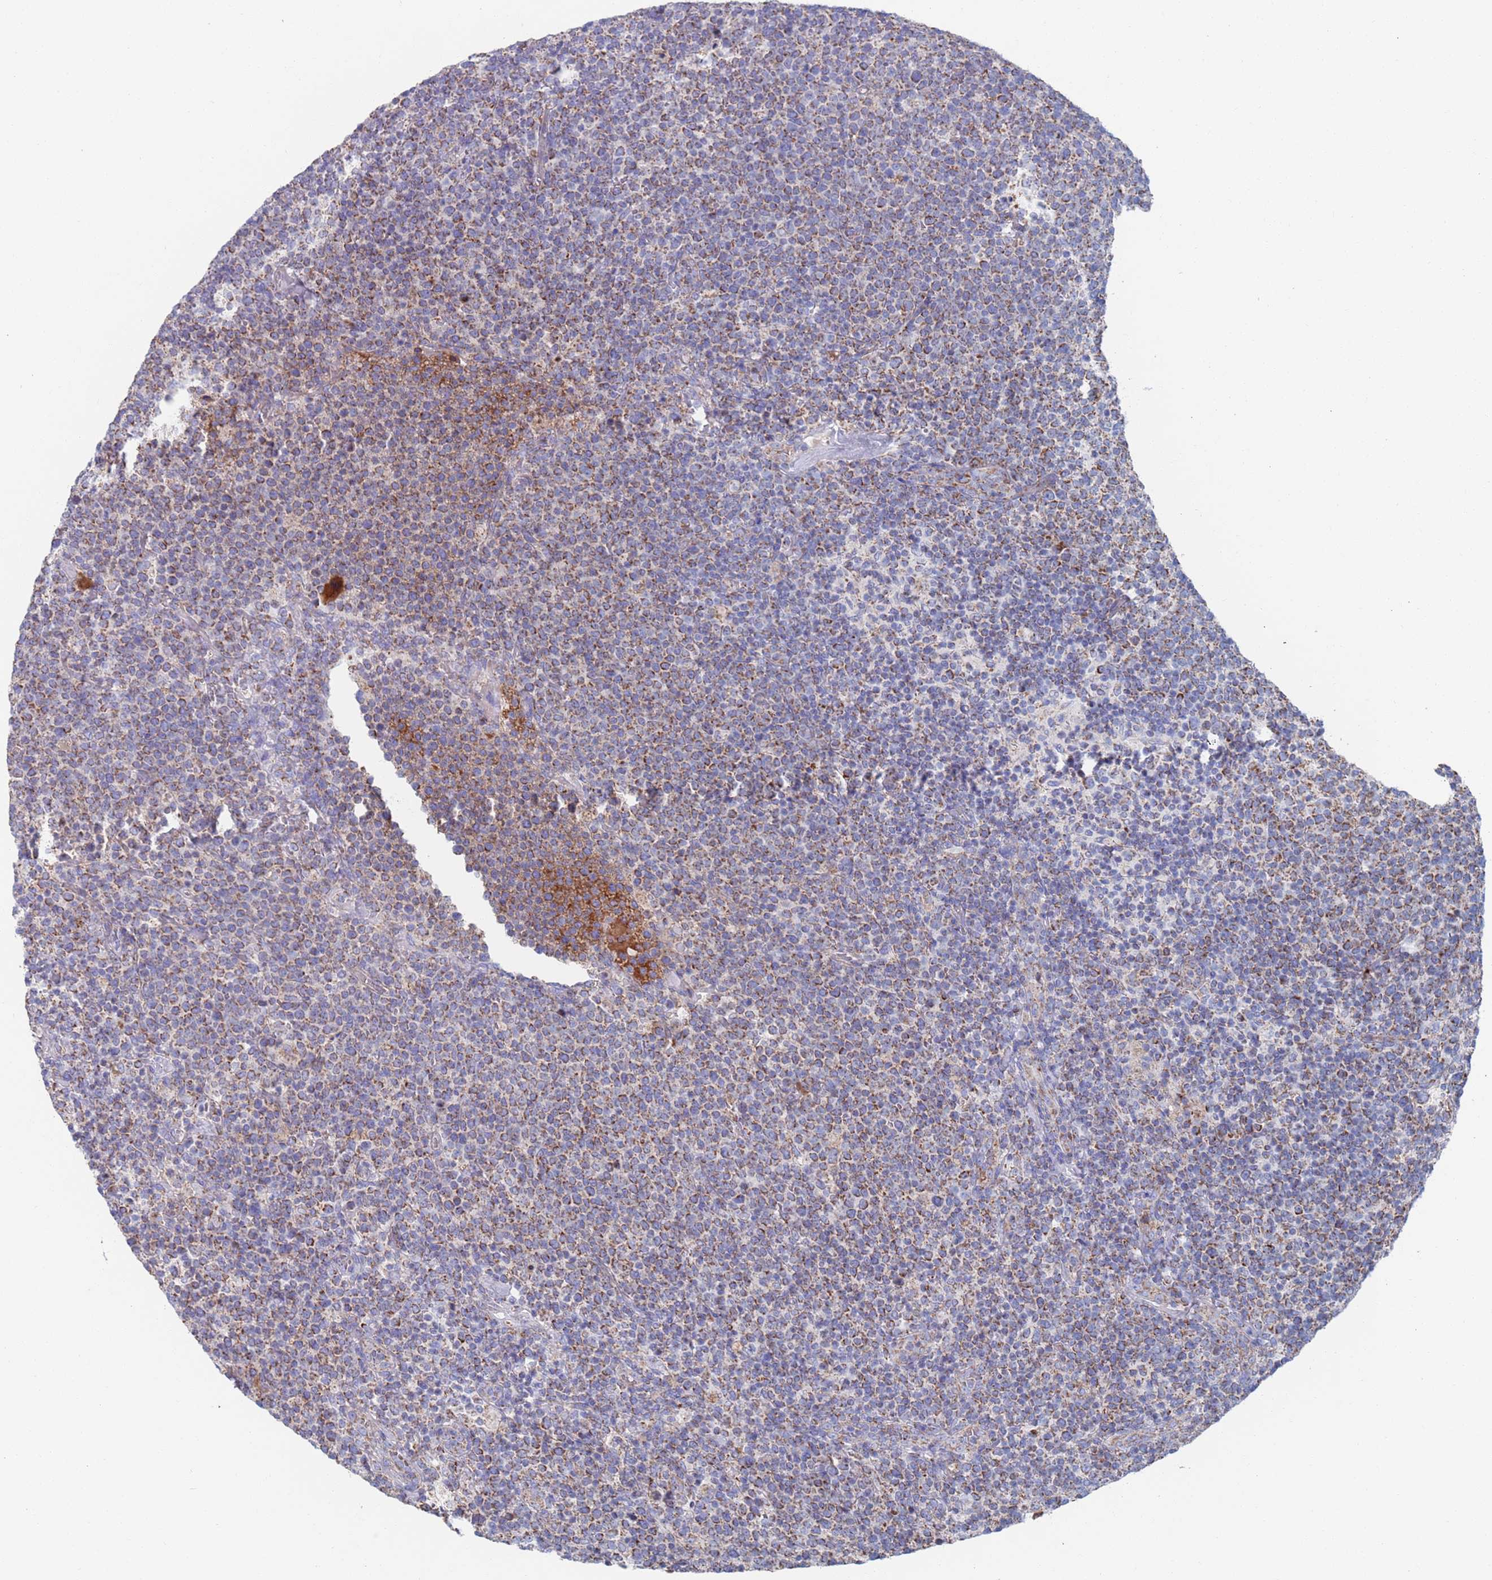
{"staining": {"intensity": "moderate", "quantity": "25%-75%", "location": "cytoplasmic/membranous"}, "tissue": "lymphoma", "cell_type": "Tumor cells", "image_type": "cancer", "snomed": [{"axis": "morphology", "description": "Malignant lymphoma, non-Hodgkin's type, High grade"}, {"axis": "topography", "description": "Lymph node"}], "caption": "Immunohistochemical staining of human high-grade malignant lymphoma, non-Hodgkin's type displays medium levels of moderate cytoplasmic/membranous expression in approximately 25%-75% of tumor cells.", "gene": "MRPL22", "patient": {"sex": "male", "age": 61}}